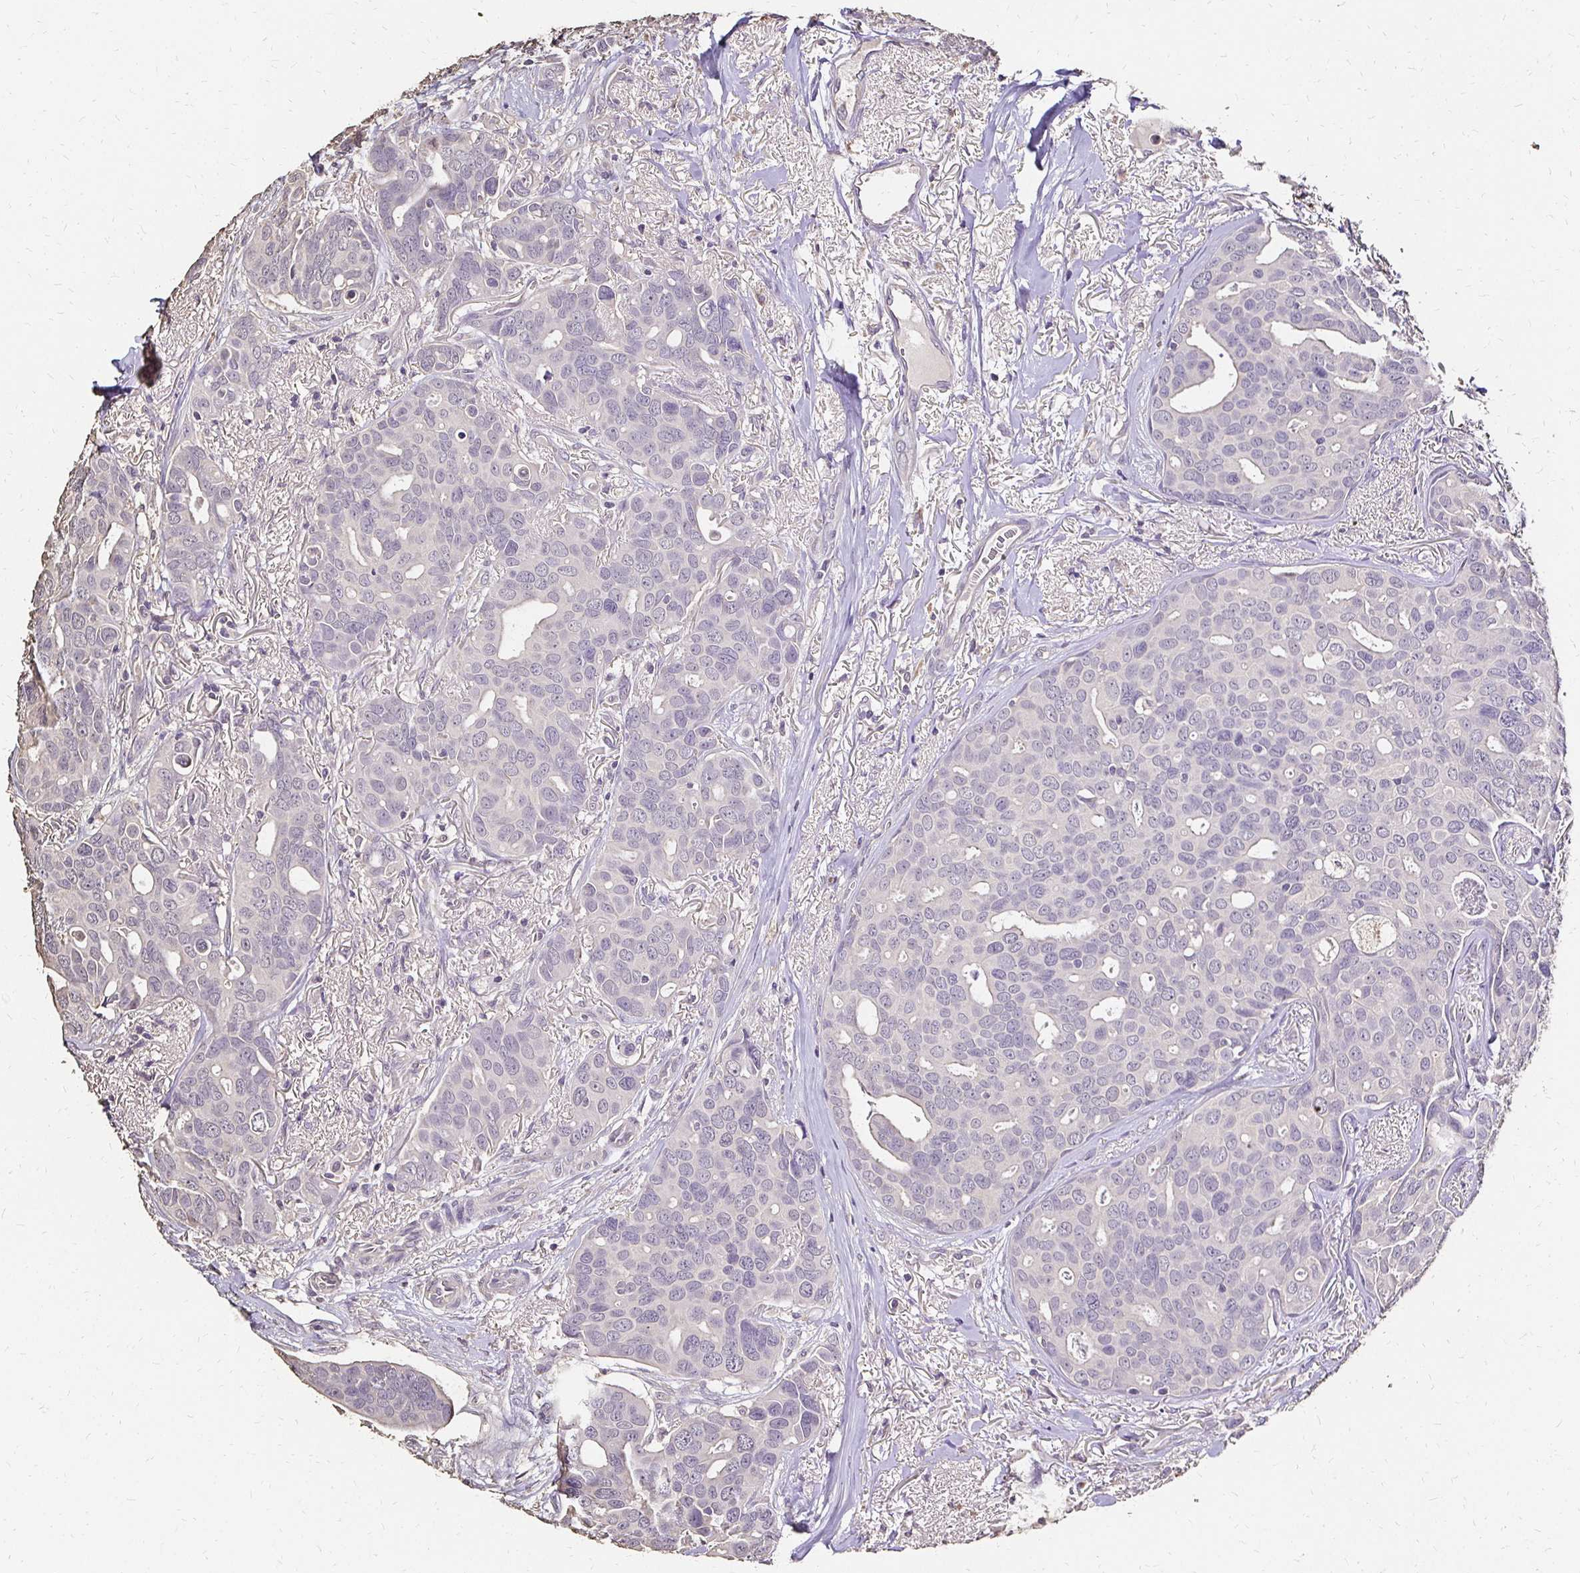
{"staining": {"intensity": "negative", "quantity": "none", "location": "none"}, "tissue": "breast cancer", "cell_type": "Tumor cells", "image_type": "cancer", "snomed": [{"axis": "morphology", "description": "Duct carcinoma"}, {"axis": "topography", "description": "Breast"}], "caption": "DAB (3,3'-diaminobenzidine) immunohistochemical staining of human breast intraductal carcinoma displays no significant expression in tumor cells.", "gene": "UGT1A6", "patient": {"sex": "female", "age": 54}}